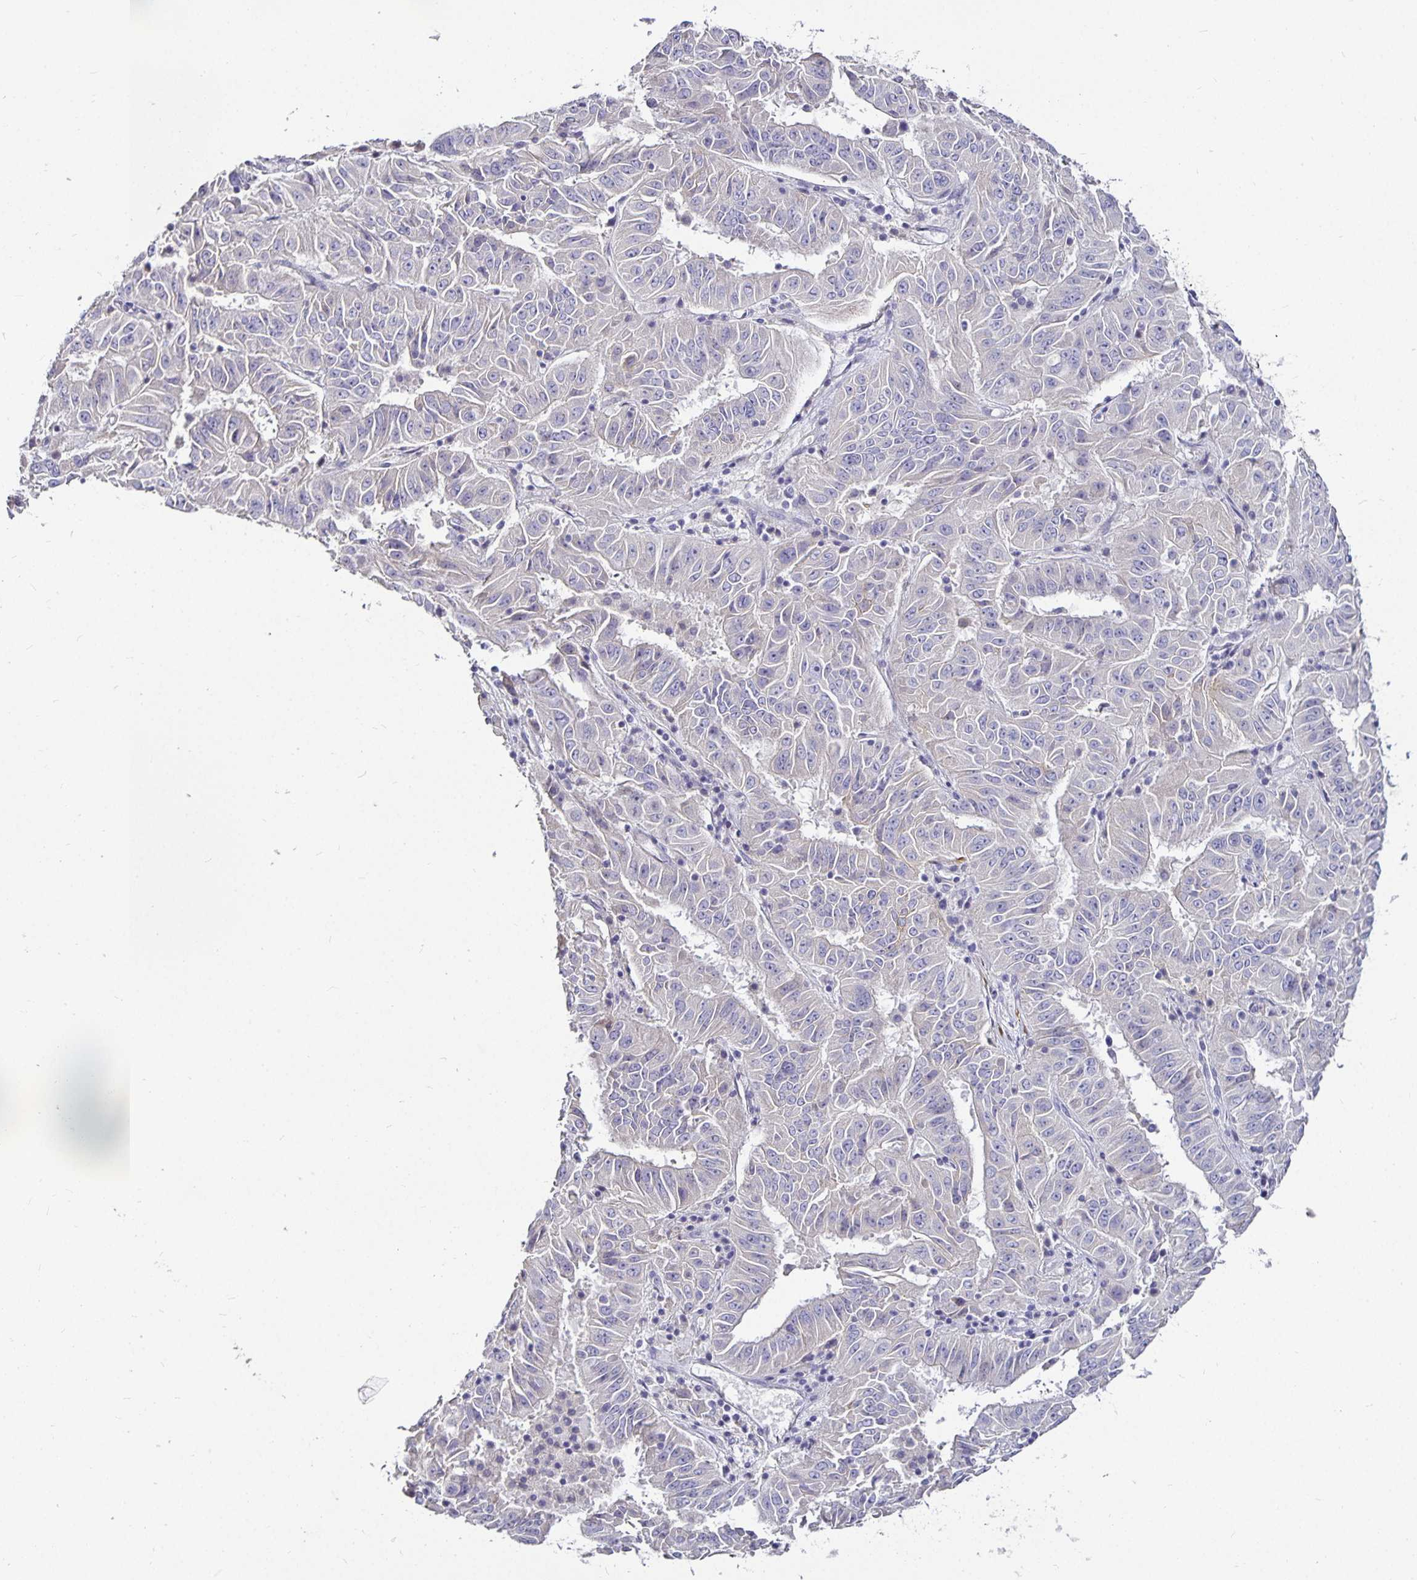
{"staining": {"intensity": "negative", "quantity": "none", "location": "none"}, "tissue": "pancreatic cancer", "cell_type": "Tumor cells", "image_type": "cancer", "snomed": [{"axis": "morphology", "description": "Adenocarcinoma, NOS"}, {"axis": "topography", "description": "Pancreas"}], "caption": "IHC histopathology image of human pancreatic cancer (adenocarcinoma) stained for a protein (brown), which displays no staining in tumor cells.", "gene": "CA12", "patient": {"sex": "male", "age": 63}}